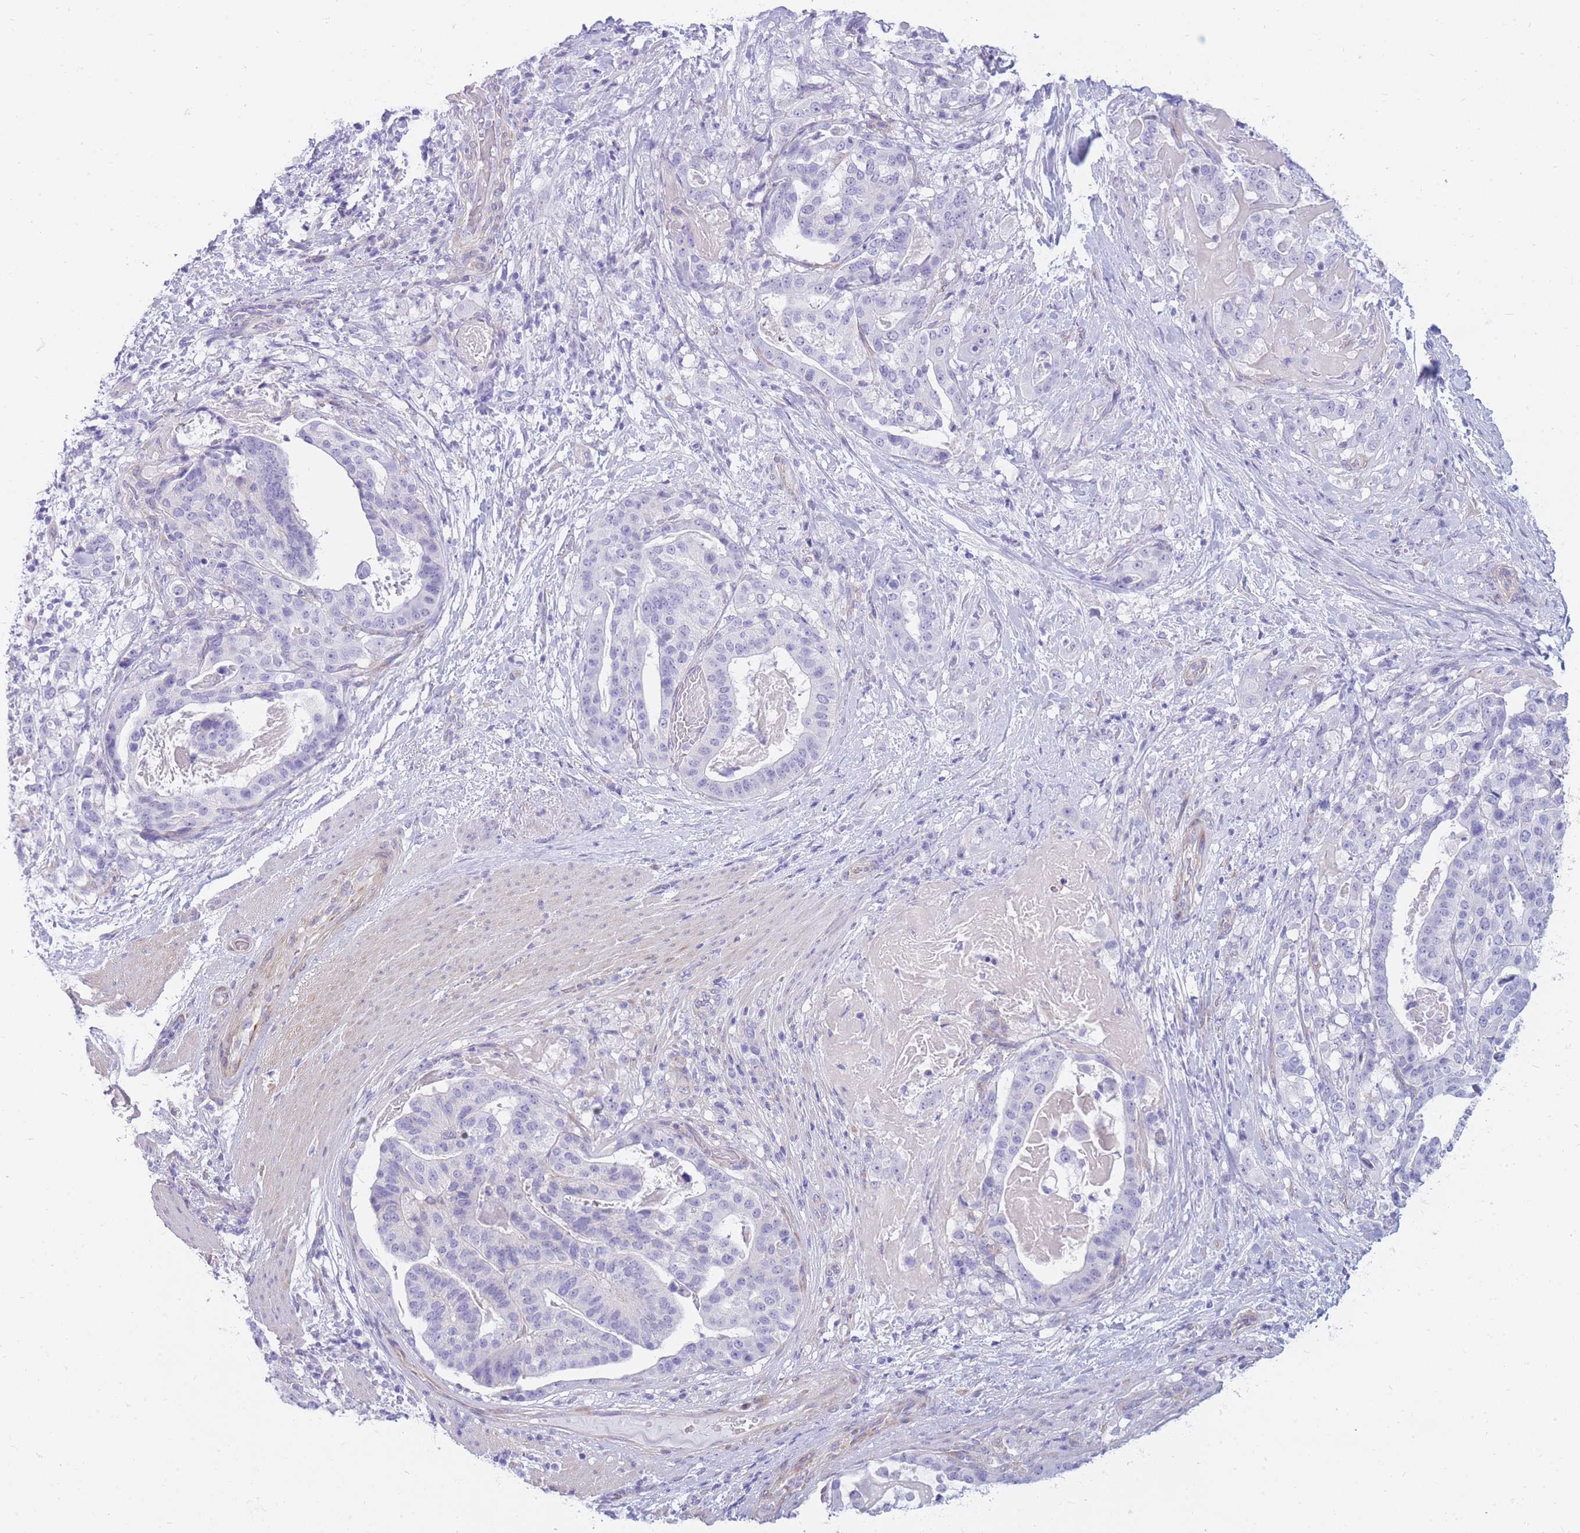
{"staining": {"intensity": "negative", "quantity": "none", "location": "none"}, "tissue": "stomach cancer", "cell_type": "Tumor cells", "image_type": "cancer", "snomed": [{"axis": "morphology", "description": "Adenocarcinoma, NOS"}, {"axis": "topography", "description": "Stomach"}], "caption": "Immunohistochemistry micrograph of human stomach cancer stained for a protein (brown), which exhibits no positivity in tumor cells.", "gene": "MTSS2", "patient": {"sex": "male", "age": 48}}